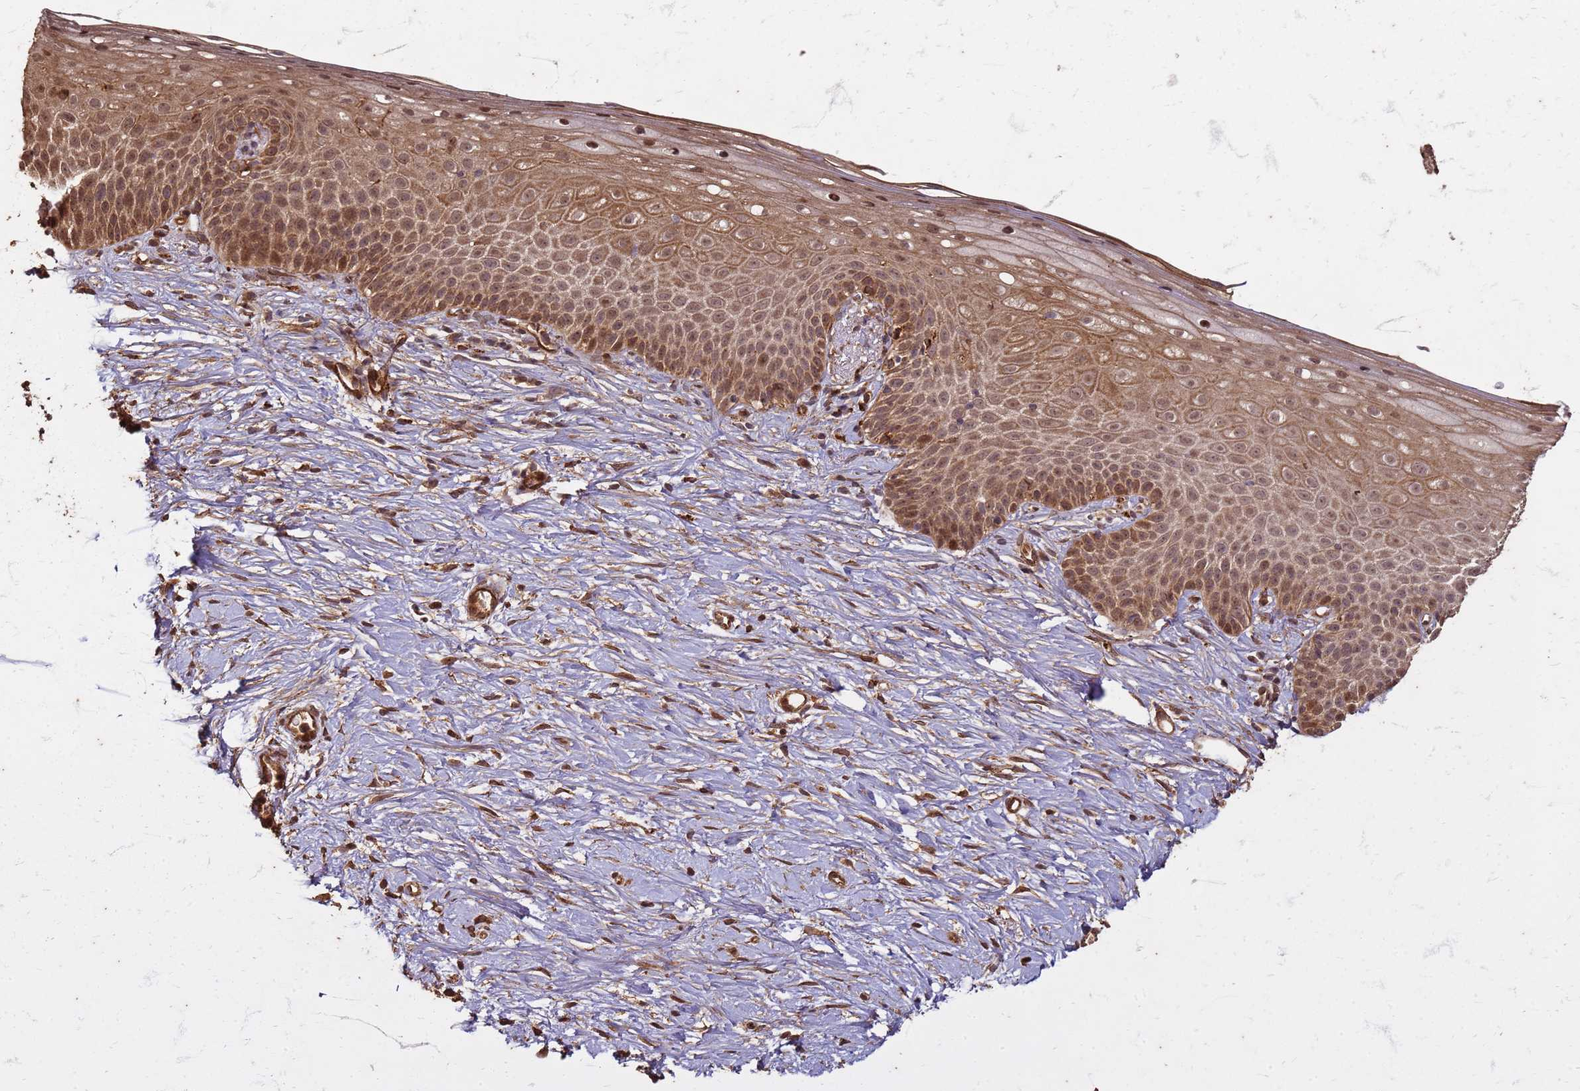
{"staining": {"intensity": "moderate", "quantity": ">75%", "location": "cytoplasmic/membranous,nuclear"}, "tissue": "cervix", "cell_type": "Glandular cells", "image_type": "normal", "snomed": [{"axis": "morphology", "description": "Normal tissue, NOS"}, {"axis": "topography", "description": "Cervix"}], "caption": "Cervix stained for a protein (brown) displays moderate cytoplasmic/membranous,nuclear positive positivity in about >75% of glandular cells.", "gene": "KIF26A", "patient": {"sex": "female", "age": 57}}